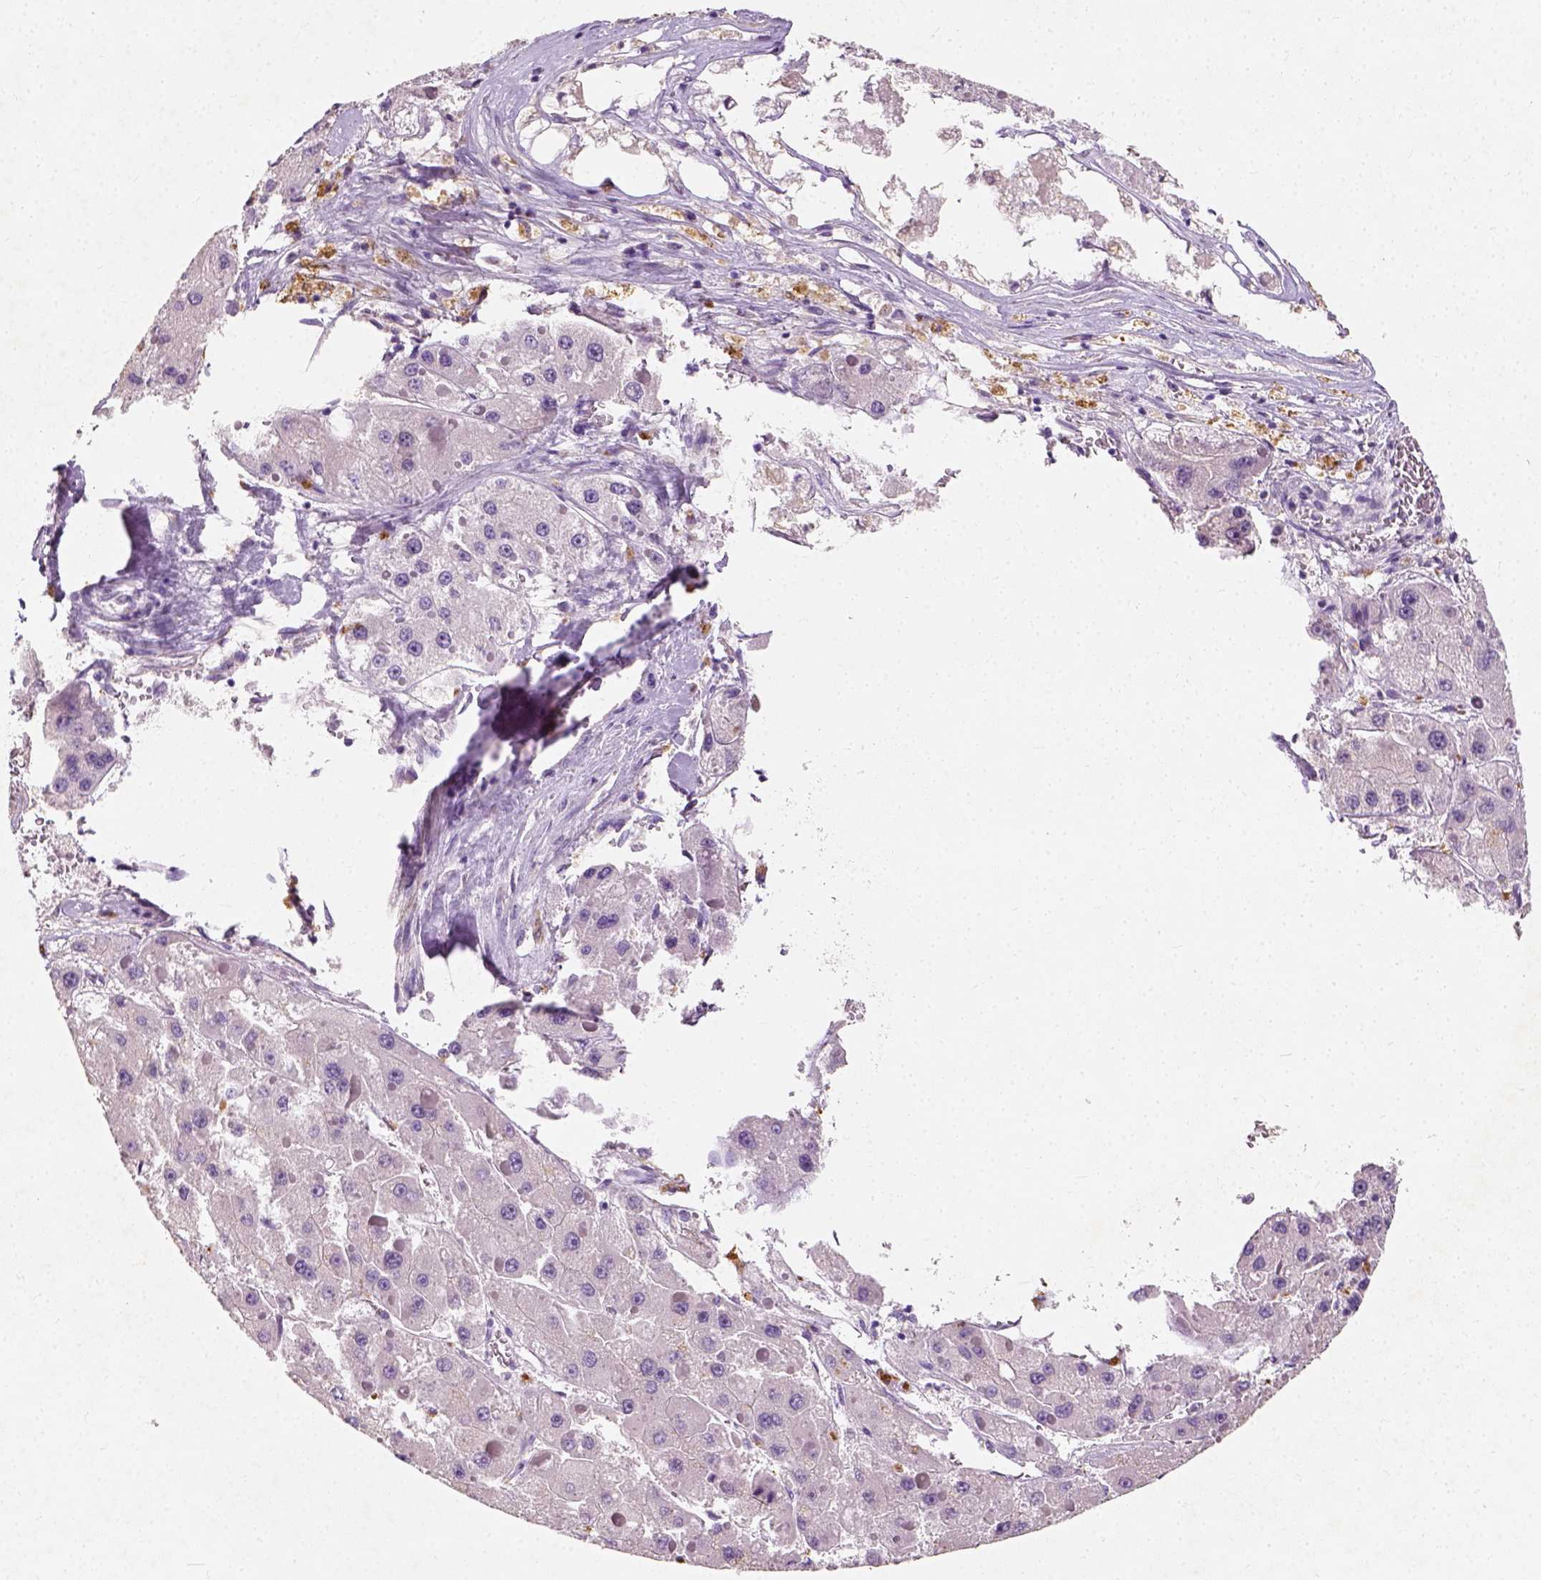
{"staining": {"intensity": "negative", "quantity": "none", "location": "none"}, "tissue": "liver cancer", "cell_type": "Tumor cells", "image_type": "cancer", "snomed": [{"axis": "morphology", "description": "Carcinoma, Hepatocellular, NOS"}, {"axis": "topography", "description": "Liver"}], "caption": "Tumor cells are negative for brown protein staining in liver cancer. (Stains: DAB IHC with hematoxylin counter stain, Microscopy: brightfield microscopy at high magnification).", "gene": "DHCR24", "patient": {"sex": "female", "age": 73}}